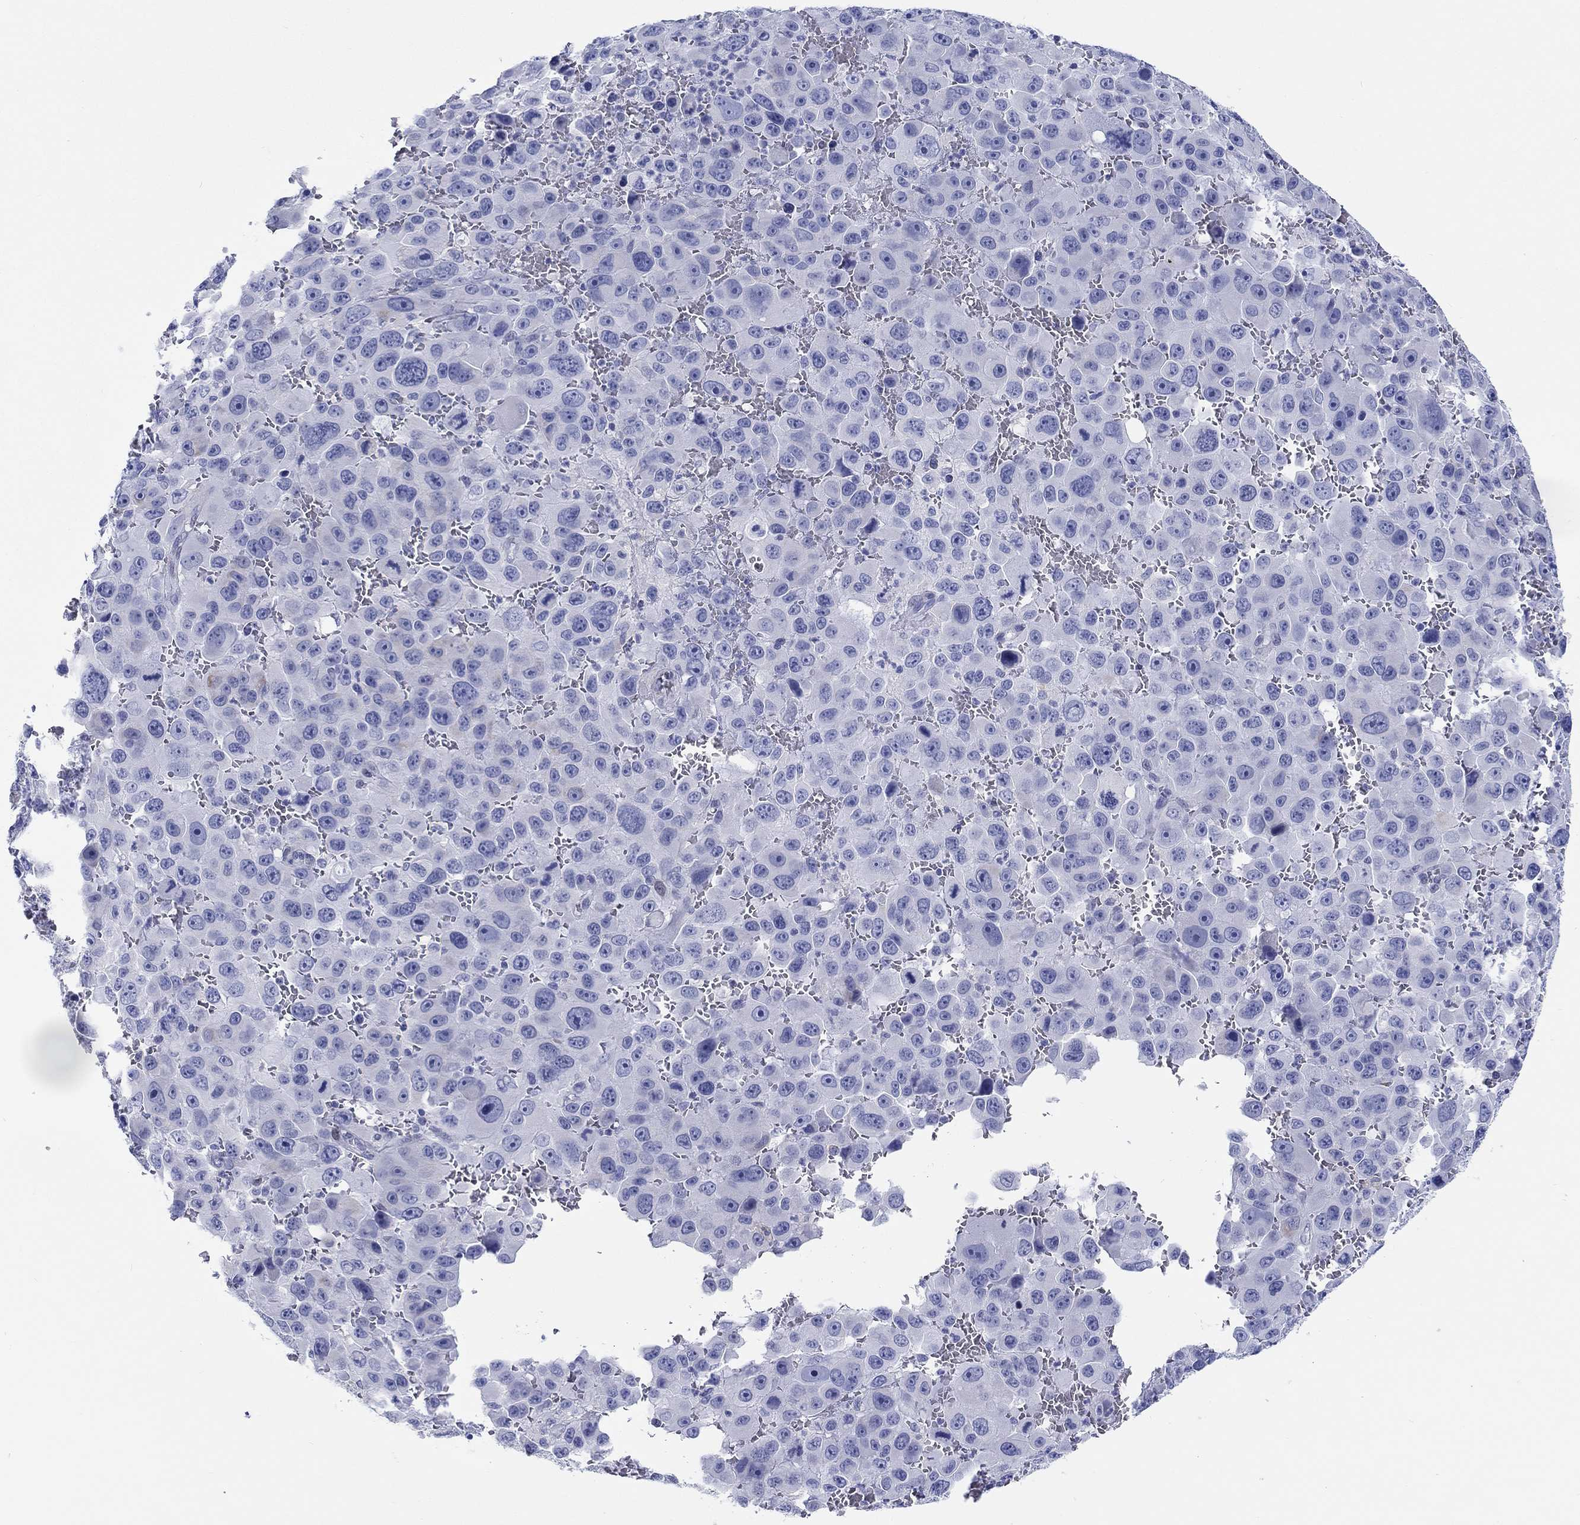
{"staining": {"intensity": "negative", "quantity": "none", "location": "none"}, "tissue": "melanoma", "cell_type": "Tumor cells", "image_type": "cancer", "snomed": [{"axis": "morphology", "description": "Malignant melanoma, NOS"}, {"axis": "topography", "description": "Skin"}], "caption": "Immunohistochemical staining of malignant melanoma reveals no significant staining in tumor cells. (DAB (3,3'-diaminobenzidine) immunohistochemistry (IHC), high magnification).", "gene": "H1-1", "patient": {"sex": "female", "age": 91}}